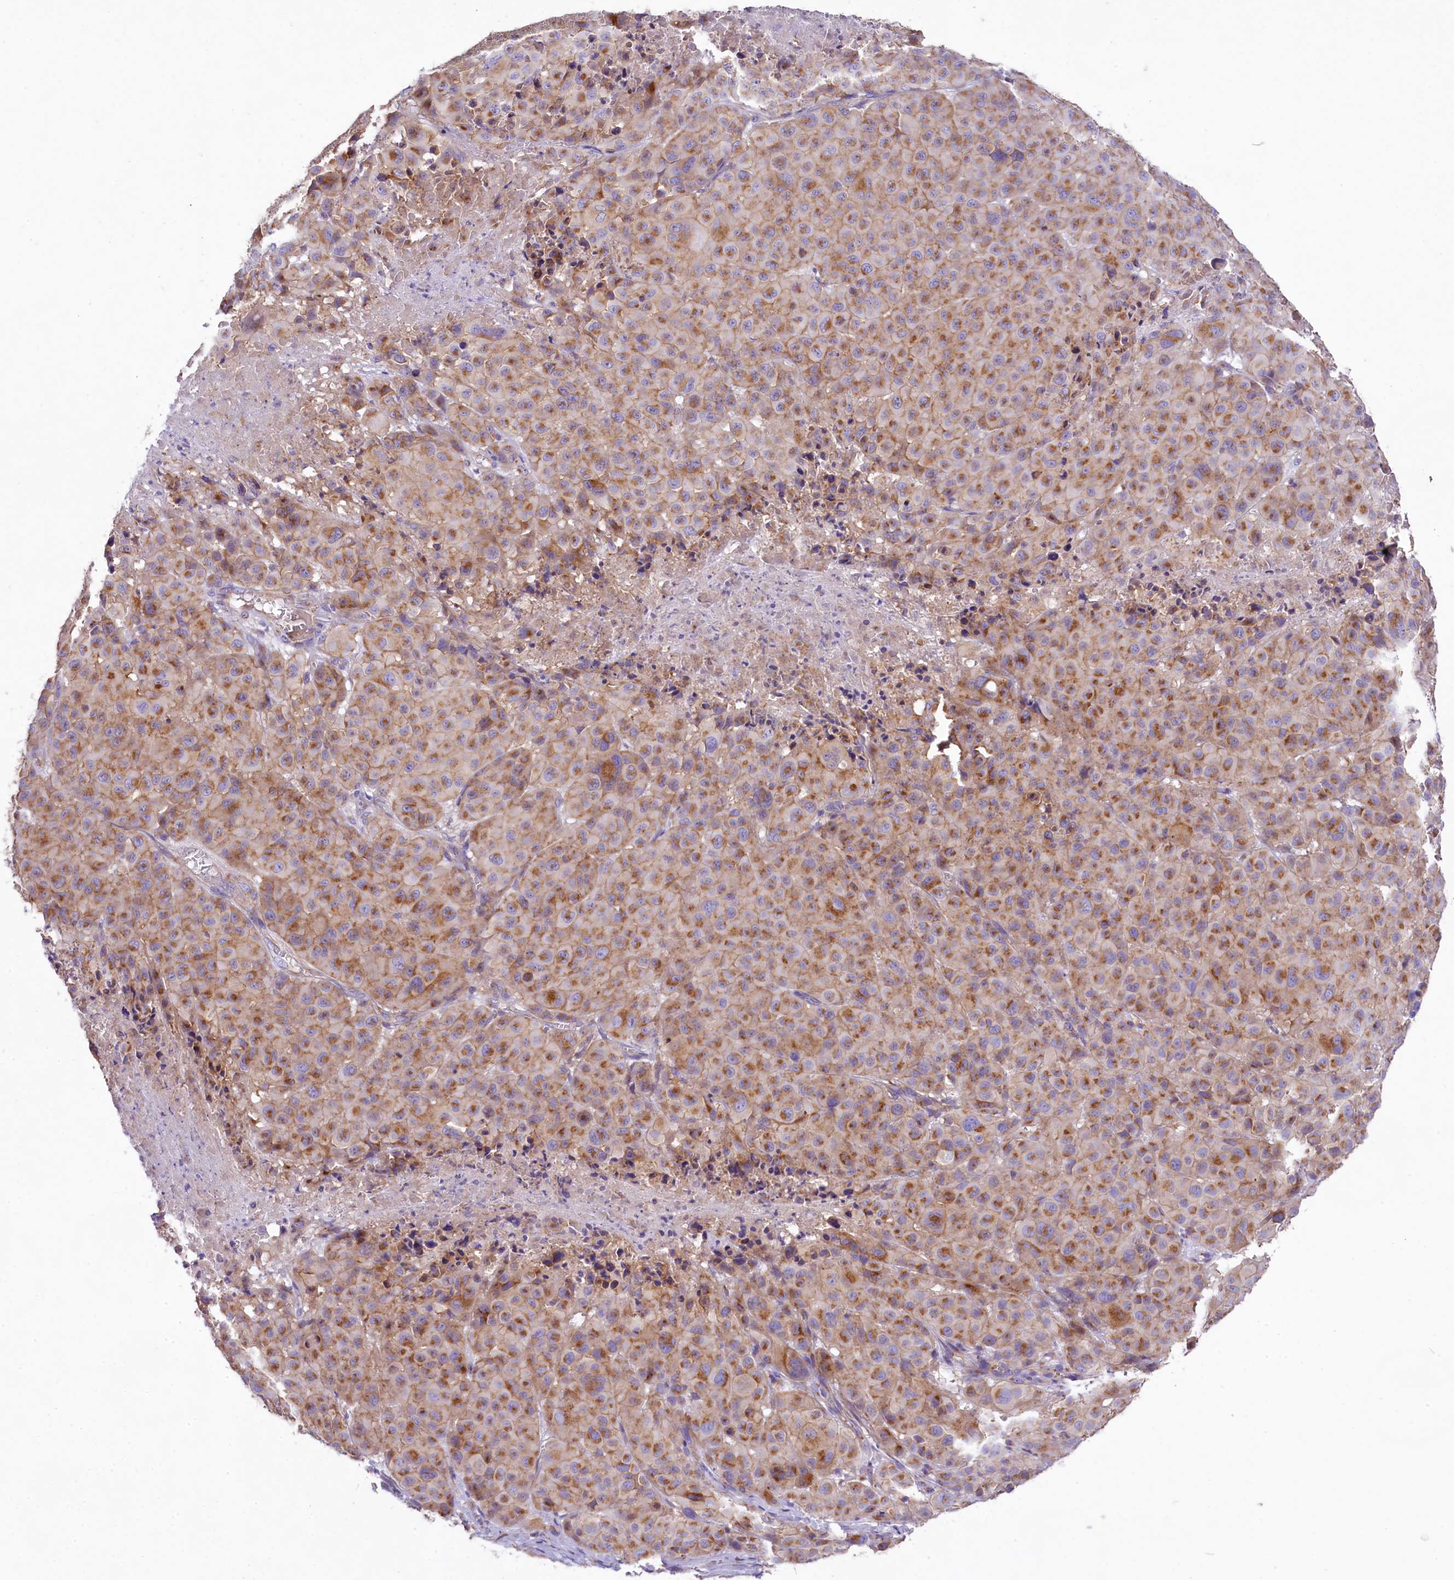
{"staining": {"intensity": "moderate", "quantity": ">75%", "location": "cytoplasmic/membranous"}, "tissue": "melanoma", "cell_type": "Tumor cells", "image_type": "cancer", "snomed": [{"axis": "morphology", "description": "Malignant melanoma, NOS"}, {"axis": "topography", "description": "Skin"}], "caption": "Melanoma tissue demonstrates moderate cytoplasmic/membranous expression in about >75% of tumor cells, visualized by immunohistochemistry.", "gene": "PEMT", "patient": {"sex": "male", "age": 73}}